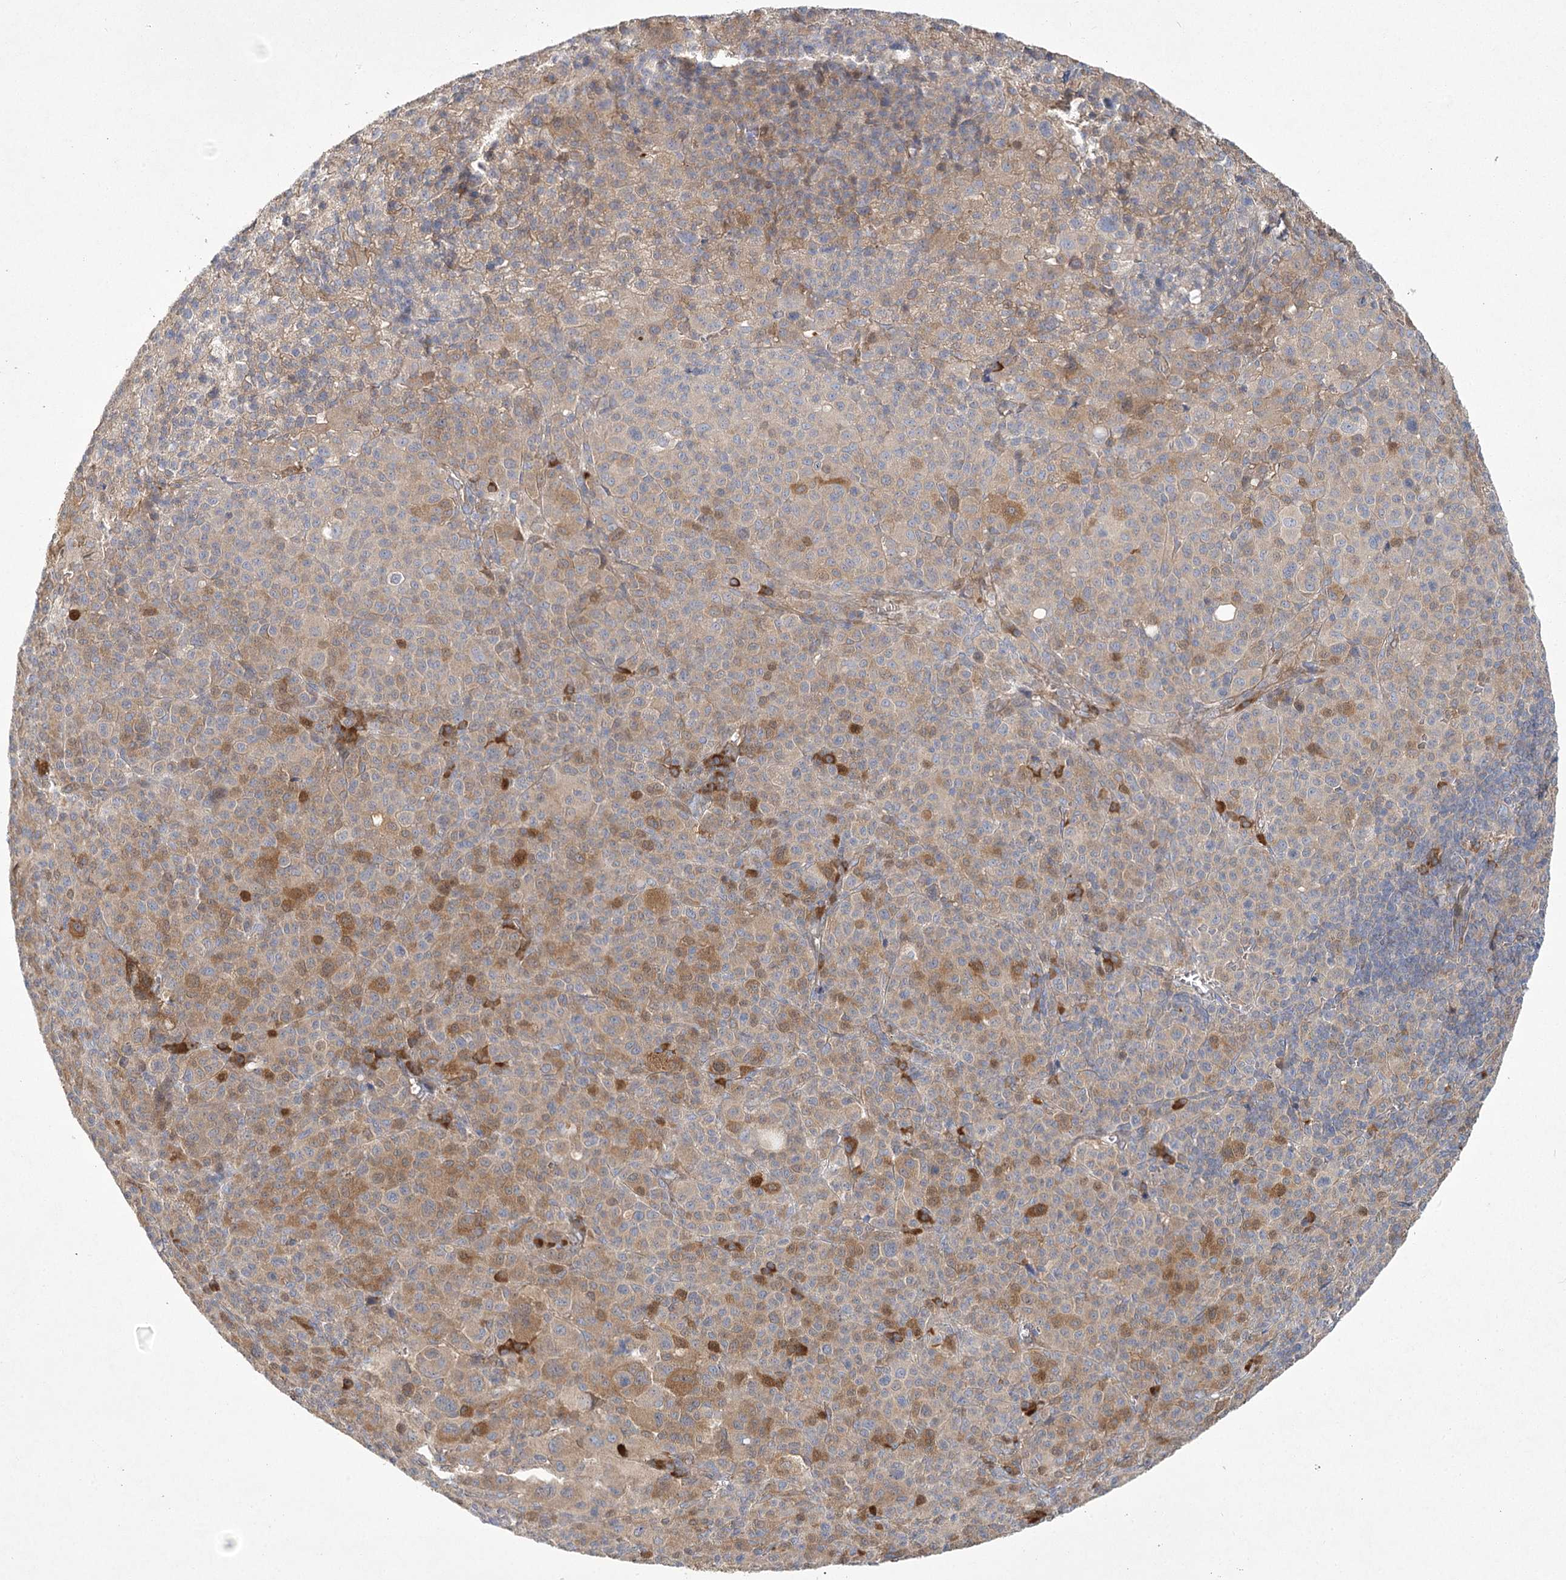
{"staining": {"intensity": "moderate", "quantity": ">75%", "location": "cytoplasmic/membranous"}, "tissue": "melanoma", "cell_type": "Tumor cells", "image_type": "cancer", "snomed": [{"axis": "morphology", "description": "Malignant melanoma, Metastatic site"}, {"axis": "topography", "description": "Skin"}], "caption": "Malignant melanoma (metastatic site) stained for a protein exhibits moderate cytoplasmic/membranous positivity in tumor cells.", "gene": "CAMTA1", "patient": {"sex": "female", "age": 74}}